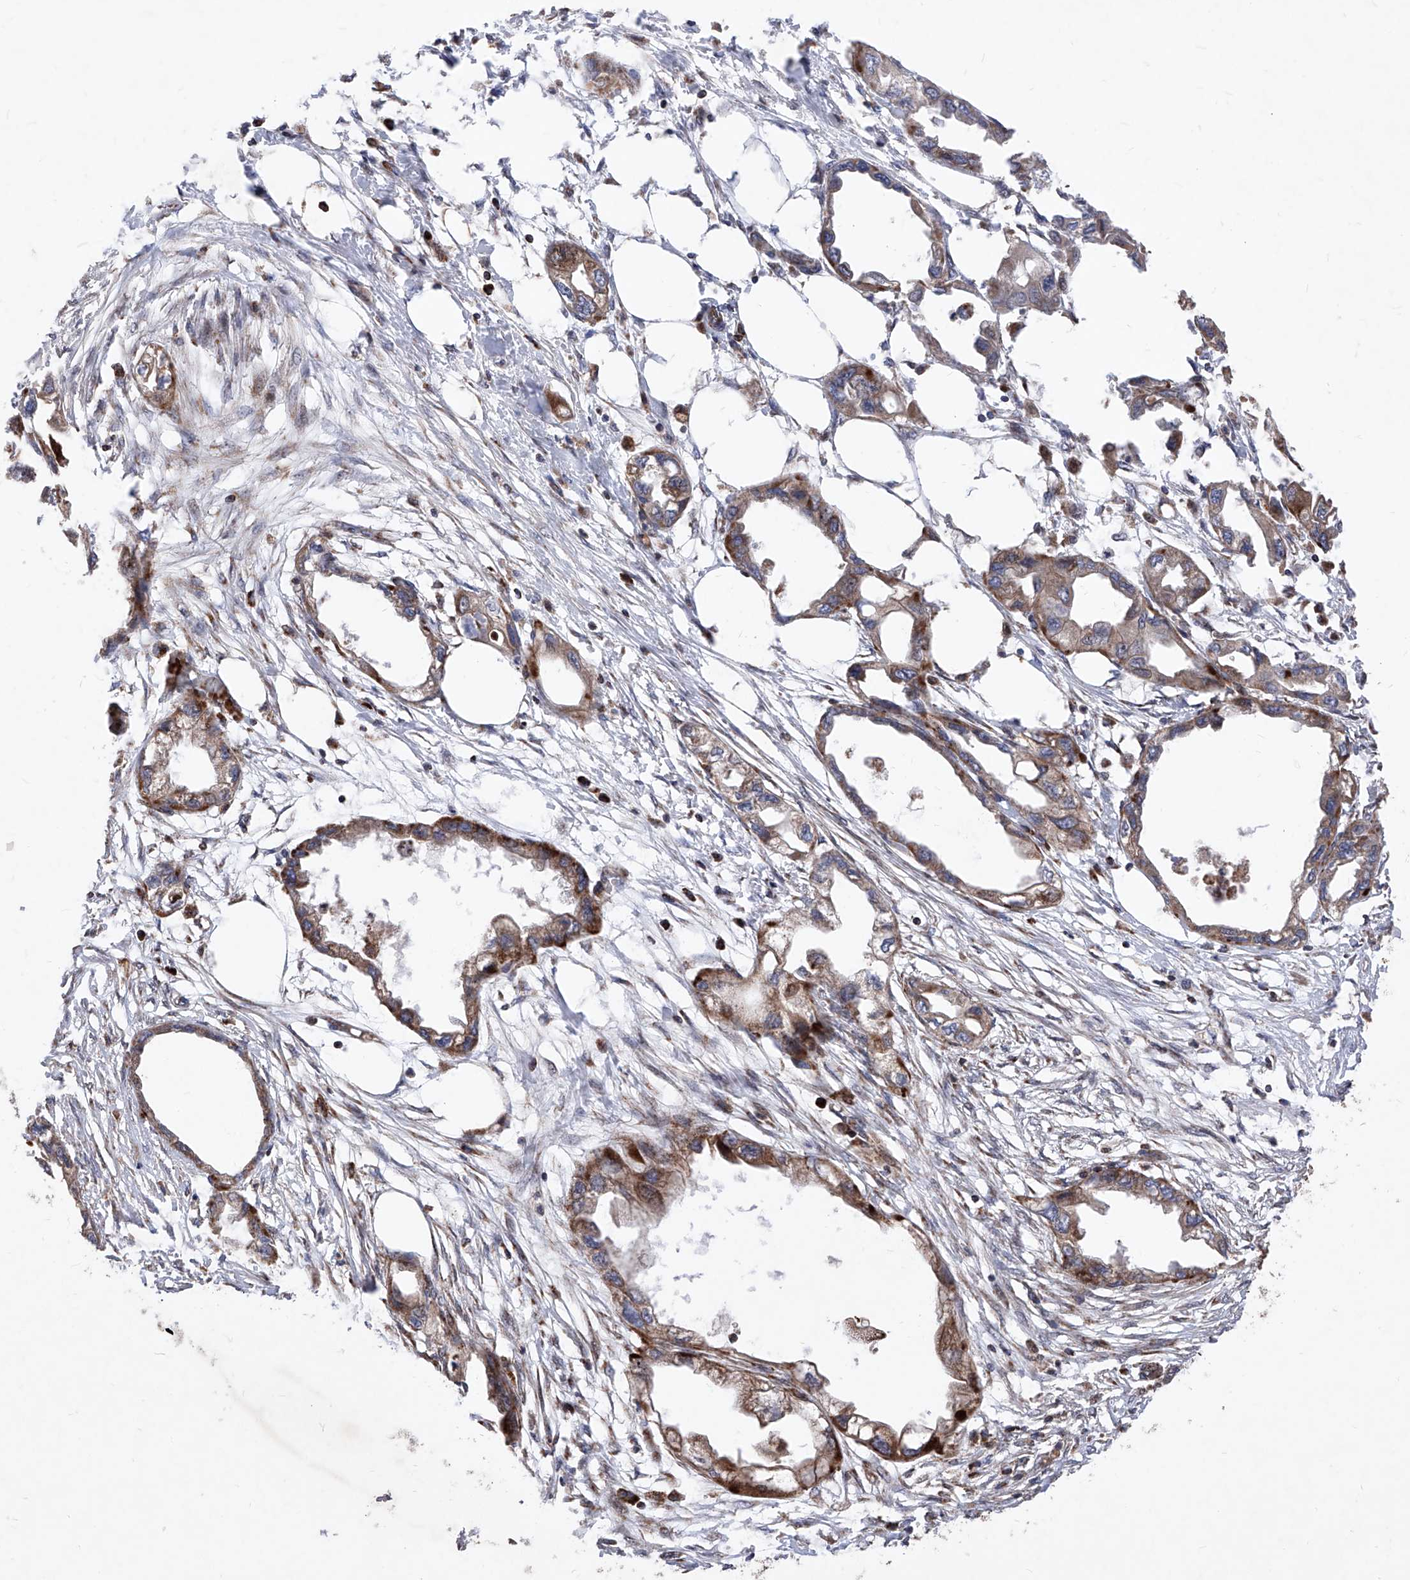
{"staining": {"intensity": "moderate", "quantity": ">75%", "location": "cytoplasmic/membranous"}, "tissue": "endometrial cancer", "cell_type": "Tumor cells", "image_type": "cancer", "snomed": [{"axis": "morphology", "description": "Adenocarcinoma, NOS"}, {"axis": "morphology", "description": "Adenocarcinoma, metastatic, NOS"}, {"axis": "topography", "description": "Adipose tissue"}, {"axis": "topography", "description": "Endometrium"}], "caption": "A medium amount of moderate cytoplasmic/membranous expression is identified in about >75% of tumor cells in endometrial cancer tissue.", "gene": "SEMA6A", "patient": {"sex": "female", "age": 67}}